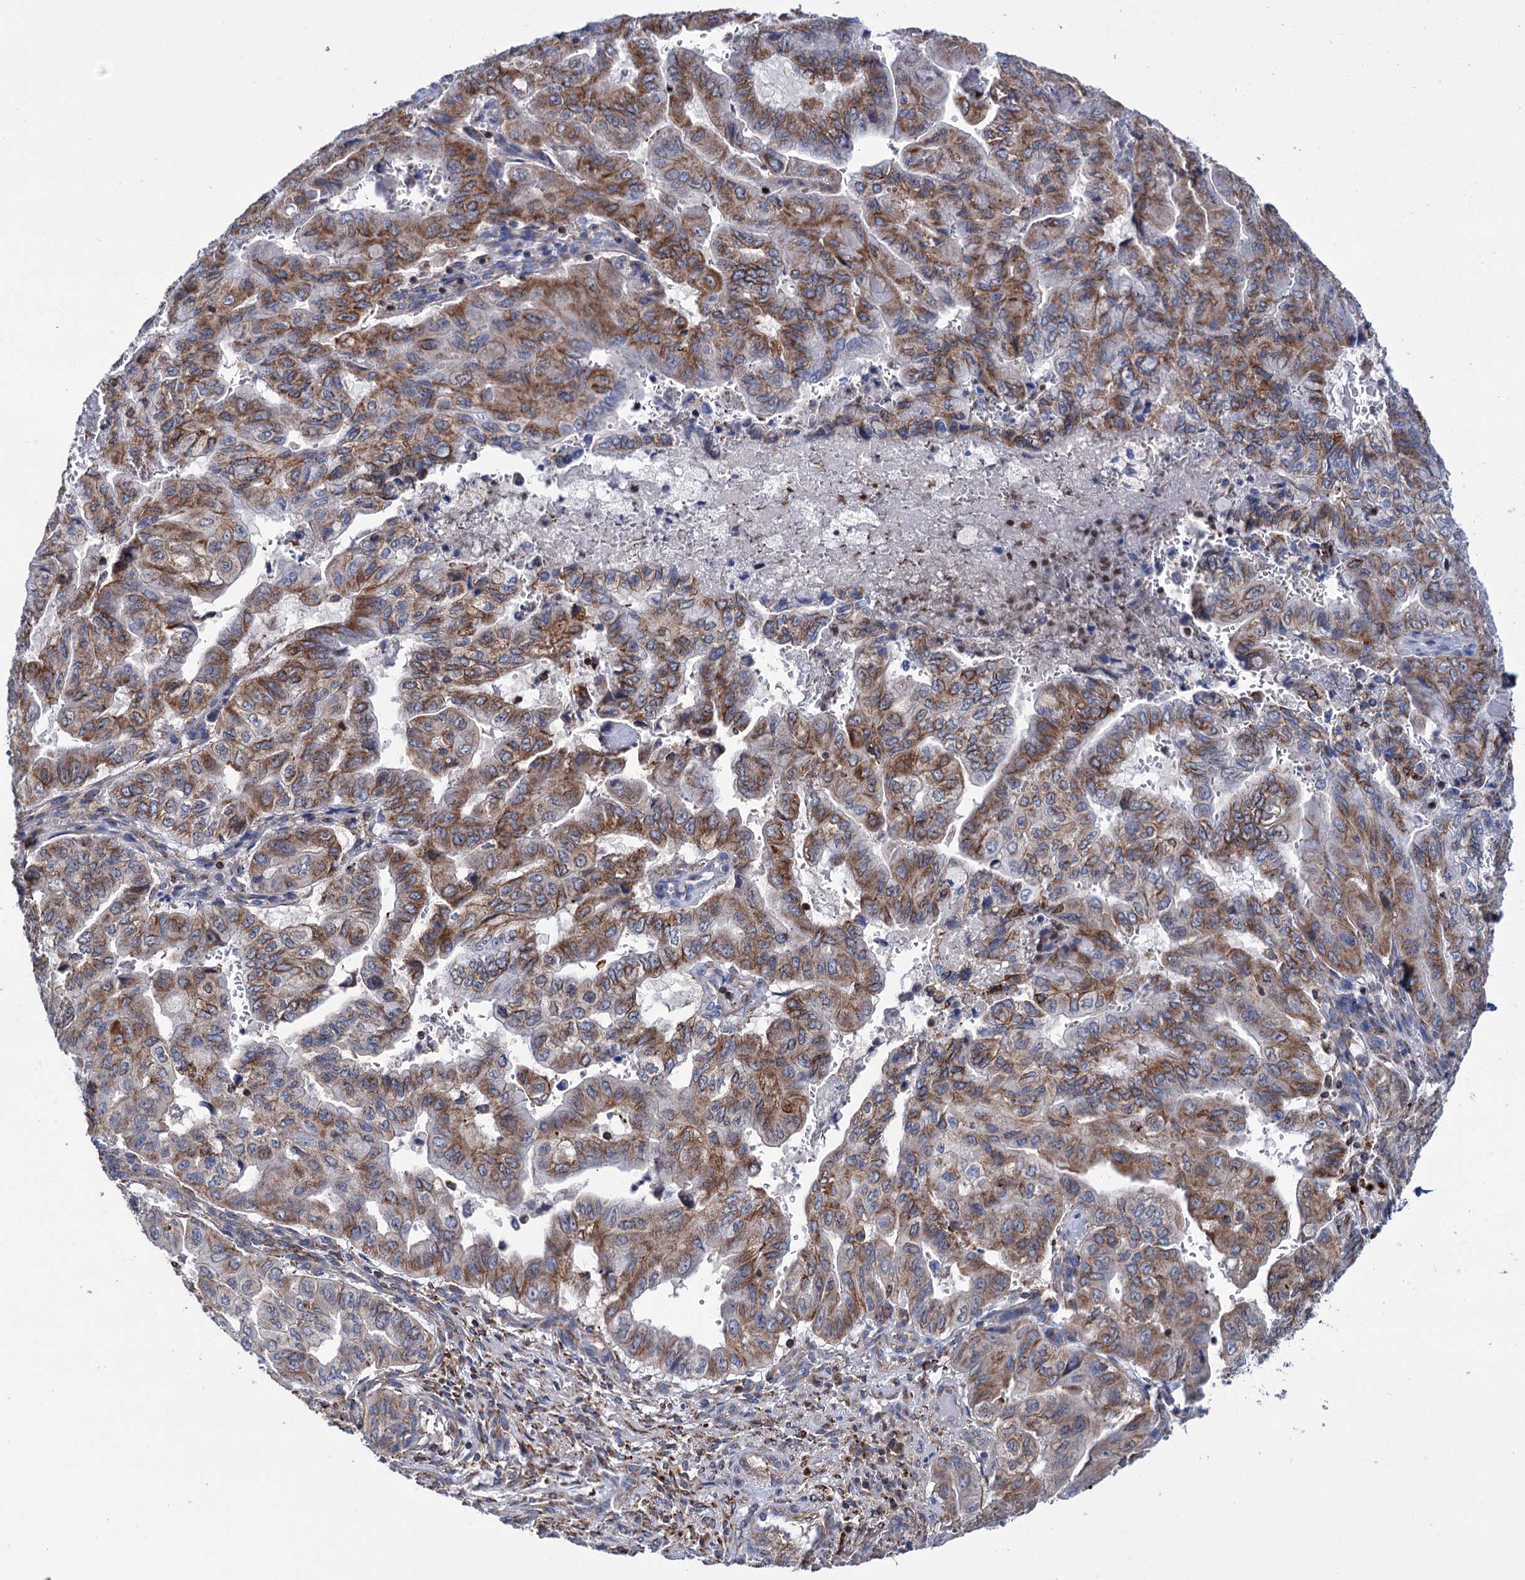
{"staining": {"intensity": "moderate", "quantity": ">75%", "location": "cytoplasmic/membranous"}, "tissue": "pancreatic cancer", "cell_type": "Tumor cells", "image_type": "cancer", "snomed": [{"axis": "morphology", "description": "Adenocarcinoma, NOS"}, {"axis": "topography", "description": "Pancreas"}], "caption": "Brown immunohistochemical staining in adenocarcinoma (pancreatic) reveals moderate cytoplasmic/membranous staining in about >75% of tumor cells.", "gene": "DEF6", "patient": {"sex": "male", "age": 51}}